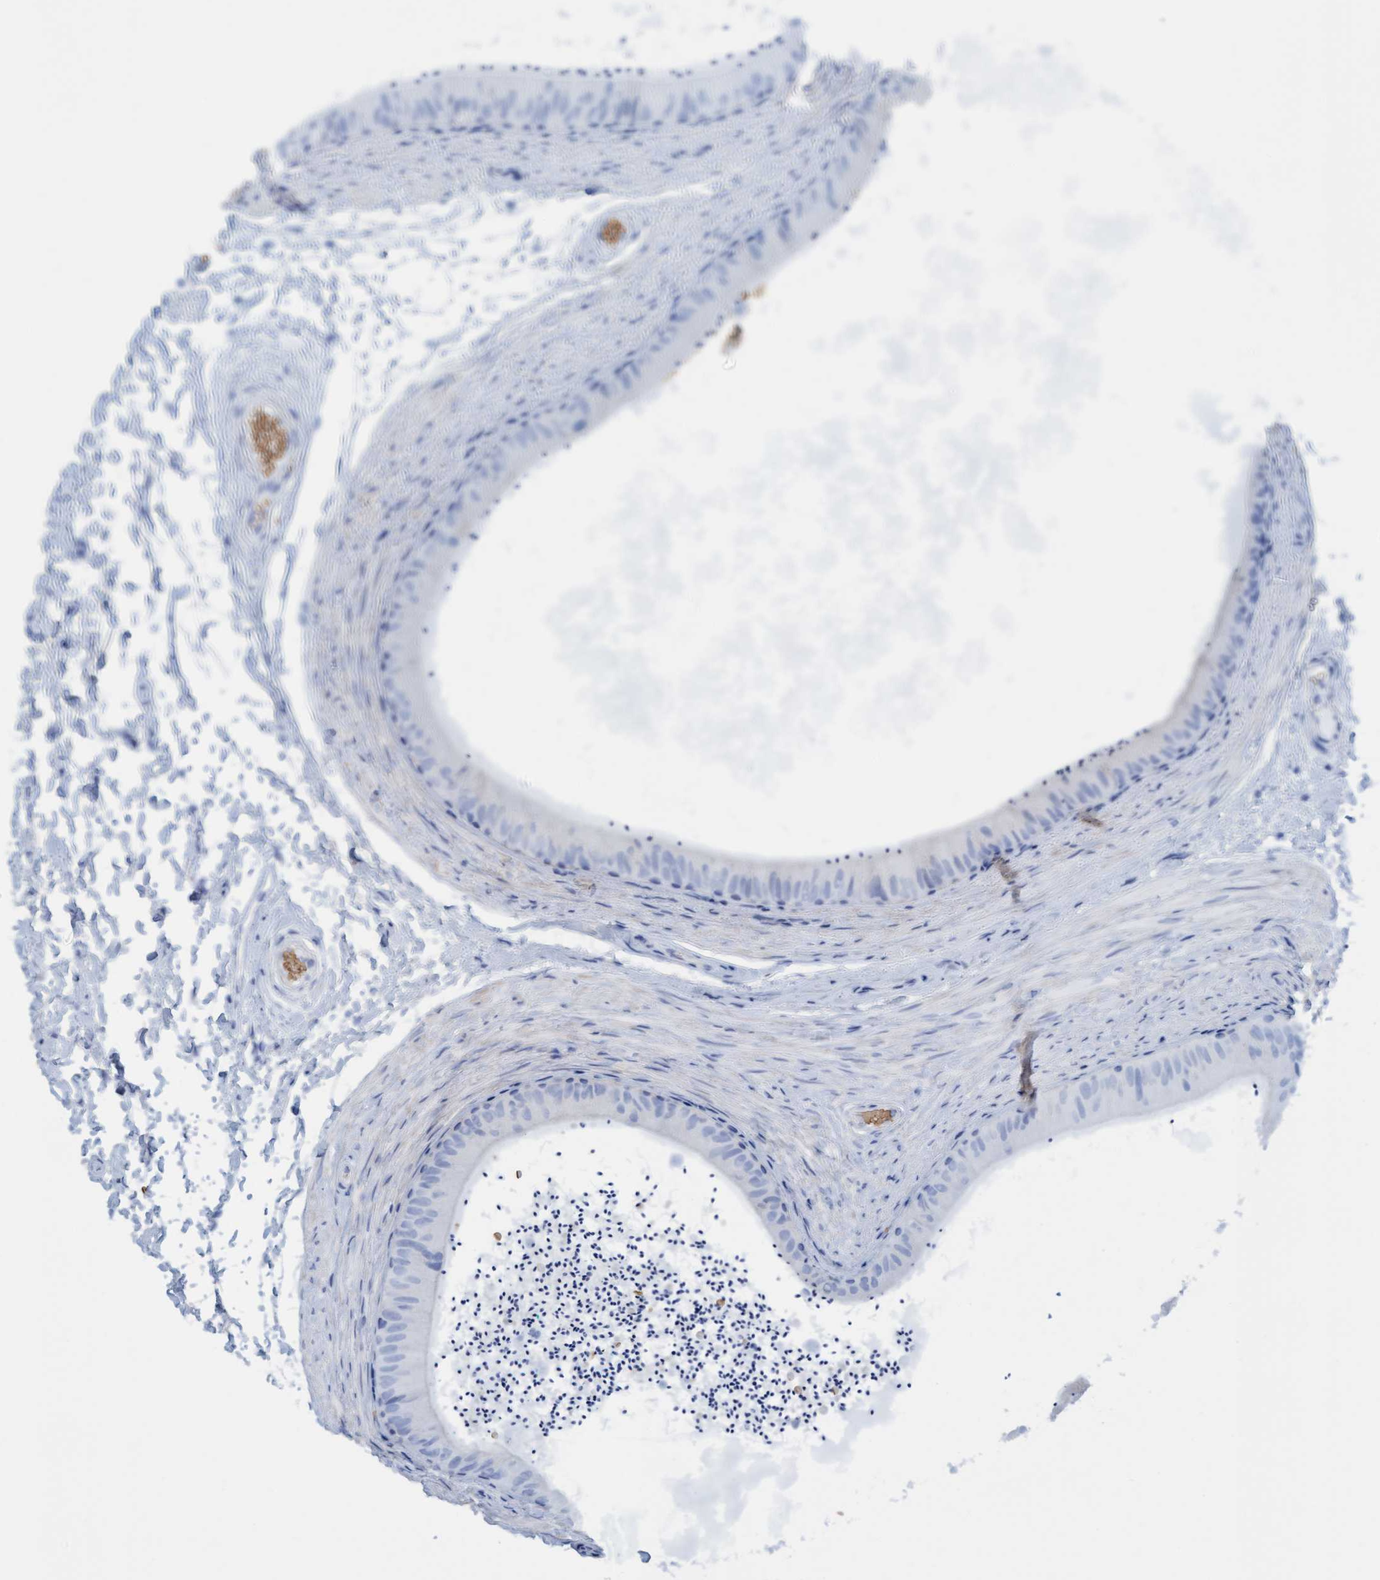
{"staining": {"intensity": "weak", "quantity": "<25%", "location": "cytoplasmic/membranous"}, "tissue": "epididymis", "cell_type": "Glandular cells", "image_type": "normal", "snomed": [{"axis": "morphology", "description": "Normal tissue, NOS"}, {"axis": "topography", "description": "Epididymis"}], "caption": "Immunohistochemistry (IHC) image of benign human epididymis stained for a protein (brown), which reveals no expression in glandular cells. Brightfield microscopy of IHC stained with DAB (3,3'-diaminobenzidine) (brown) and hematoxylin (blue), captured at high magnification.", "gene": "P2RX5", "patient": {"sex": "male", "age": 56}}